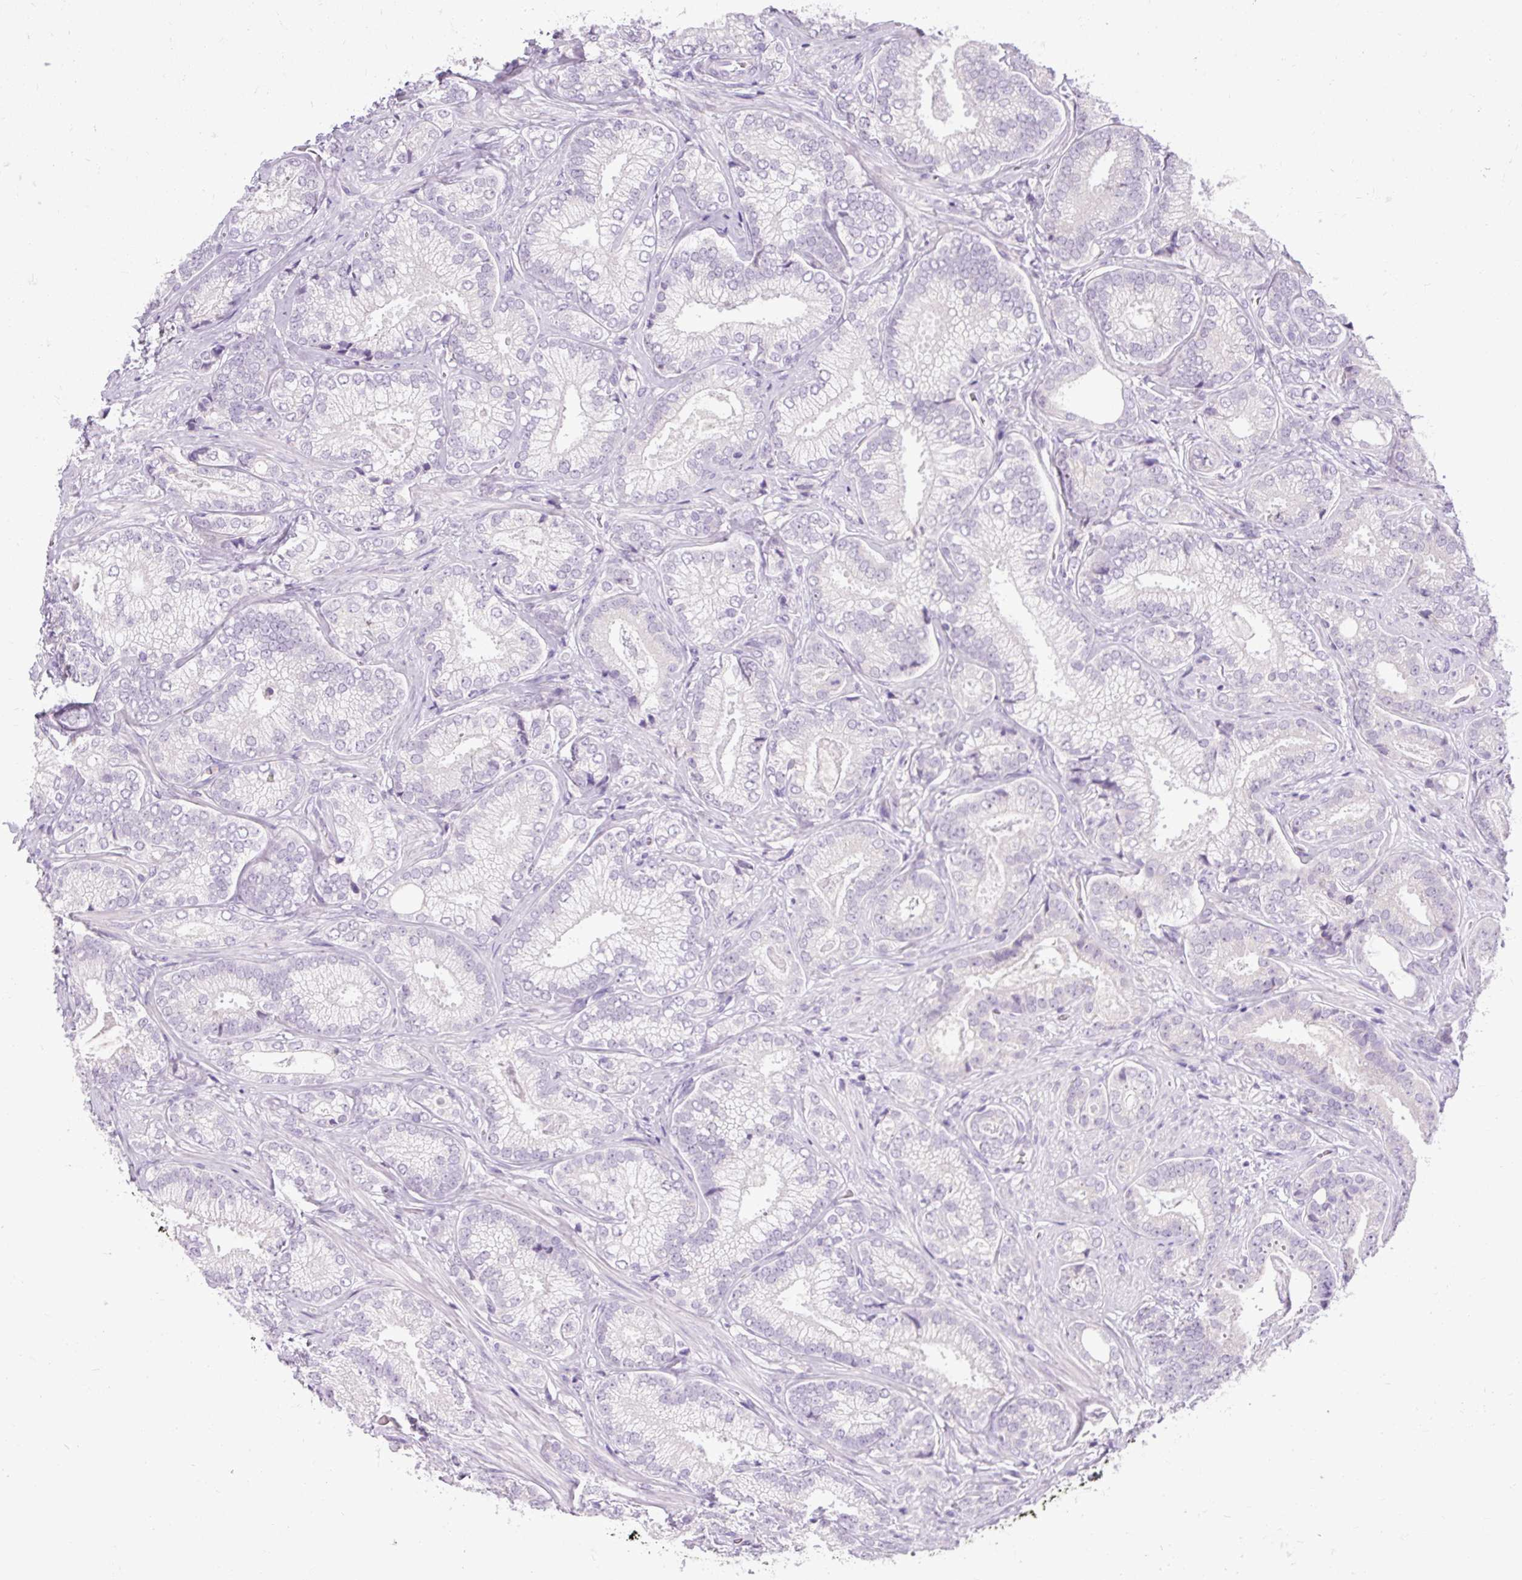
{"staining": {"intensity": "negative", "quantity": "none", "location": "none"}, "tissue": "prostate cancer", "cell_type": "Tumor cells", "image_type": "cancer", "snomed": [{"axis": "morphology", "description": "Adenocarcinoma, Low grade"}, {"axis": "topography", "description": "Prostate"}], "caption": "There is no significant positivity in tumor cells of adenocarcinoma (low-grade) (prostate). (DAB (3,3'-diaminobenzidine) IHC visualized using brightfield microscopy, high magnification).", "gene": "FABP7", "patient": {"sex": "male", "age": 63}}